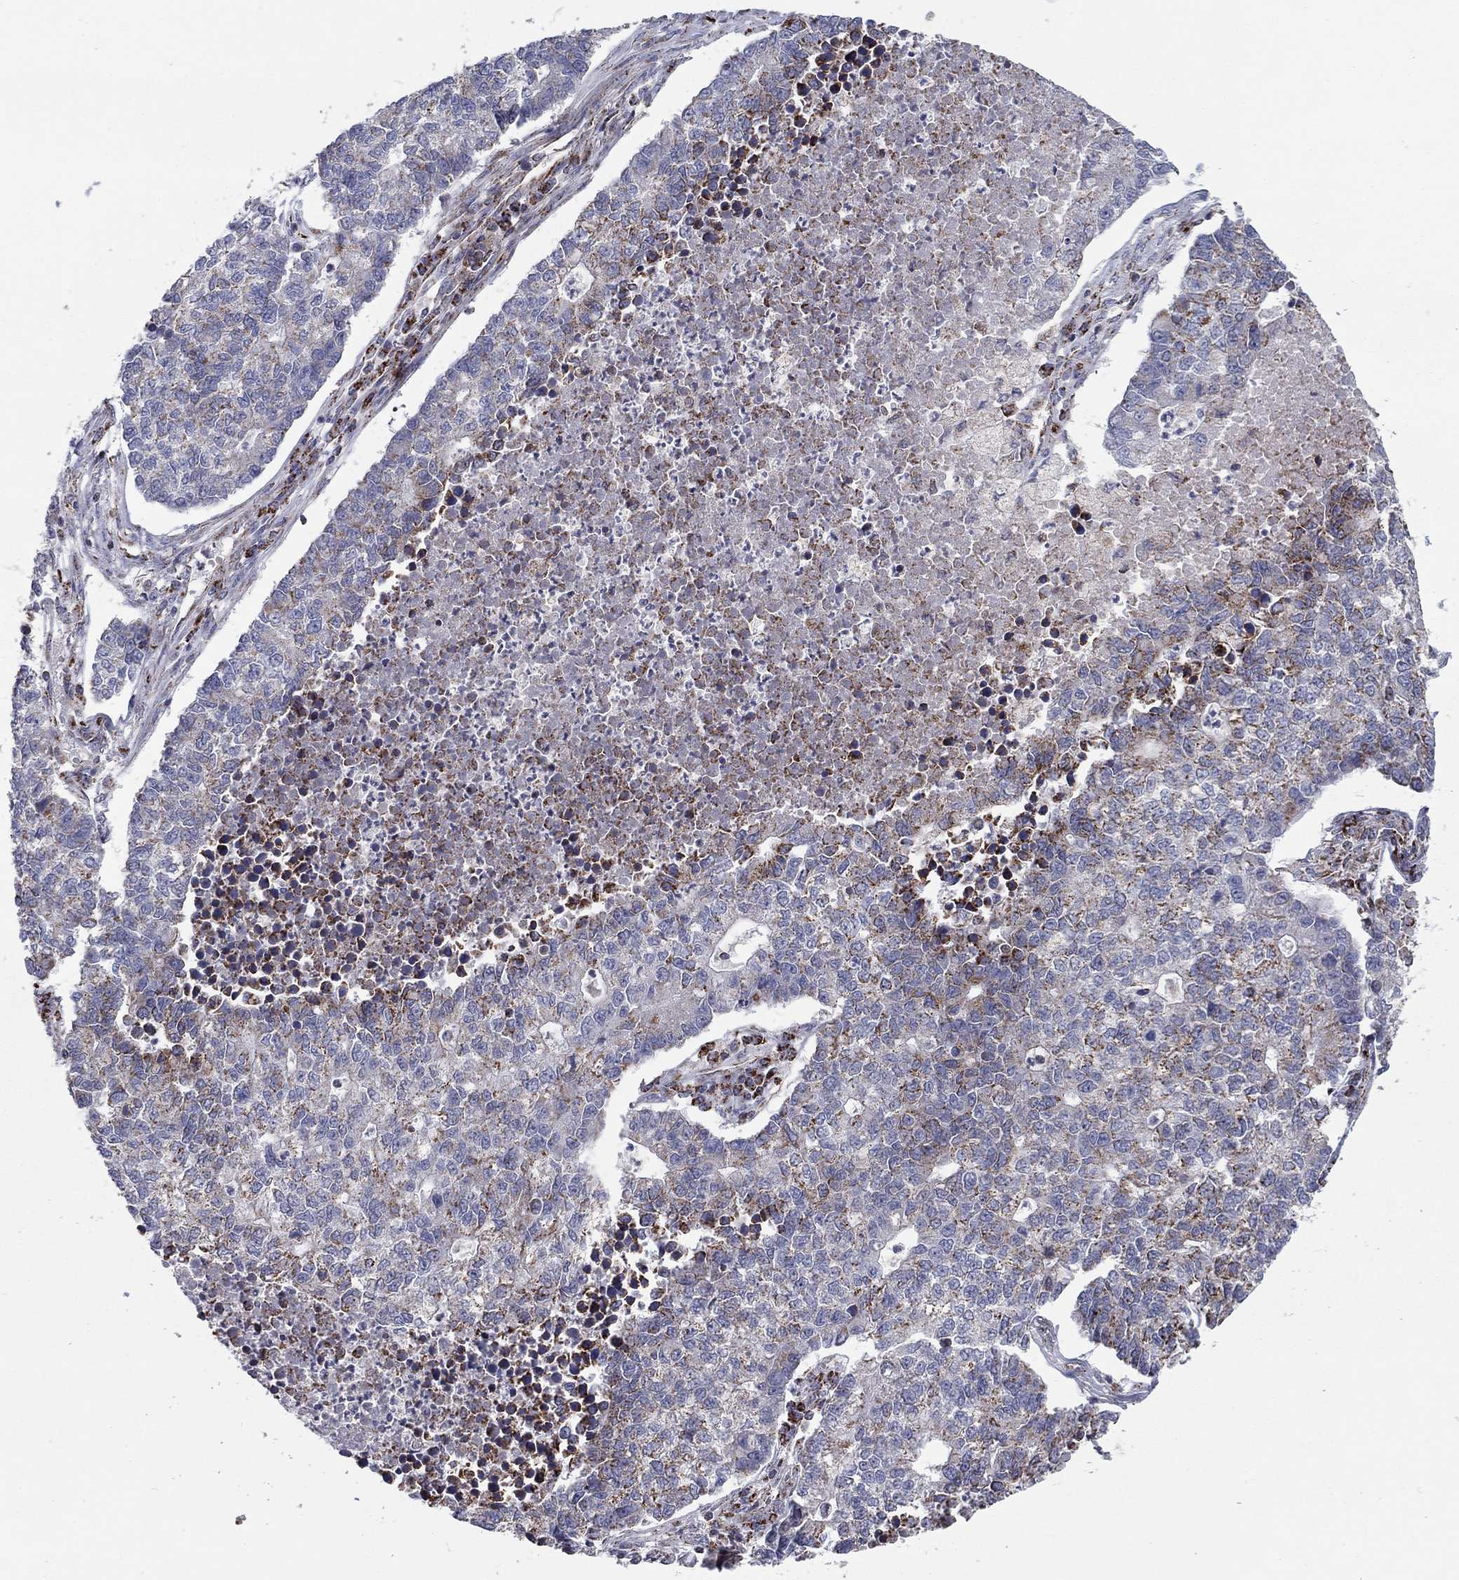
{"staining": {"intensity": "moderate", "quantity": "<25%", "location": "cytoplasmic/membranous"}, "tissue": "lung cancer", "cell_type": "Tumor cells", "image_type": "cancer", "snomed": [{"axis": "morphology", "description": "Adenocarcinoma, NOS"}, {"axis": "topography", "description": "Lung"}], "caption": "DAB immunohistochemical staining of human adenocarcinoma (lung) demonstrates moderate cytoplasmic/membranous protein staining in approximately <25% of tumor cells. Immunohistochemistry stains the protein of interest in brown and the nuclei are stained blue.", "gene": "NDUFV1", "patient": {"sex": "male", "age": 57}}